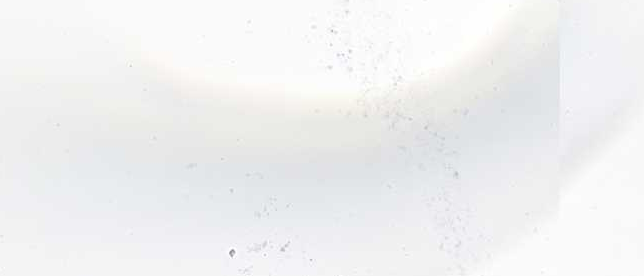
{"staining": {"intensity": "moderate", "quantity": ">75%", "location": "cytoplasmic/membranous"}, "tissue": "lung cancer", "cell_type": "Tumor cells", "image_type": "cancer", "snomed": [{"axis": "morphology", "description": "Adenocarcinoma, NOS"}, {"axis": "topography", "description": "Lung"}], "caption": "Tumor cells show medium levels of moderate cytoplasmic/membranous positivity in approximately >75% of cells in lung cancer (adenocarcinoma).", "gene": "IRX1", "patient": {"sex": "female", "age": 76}}